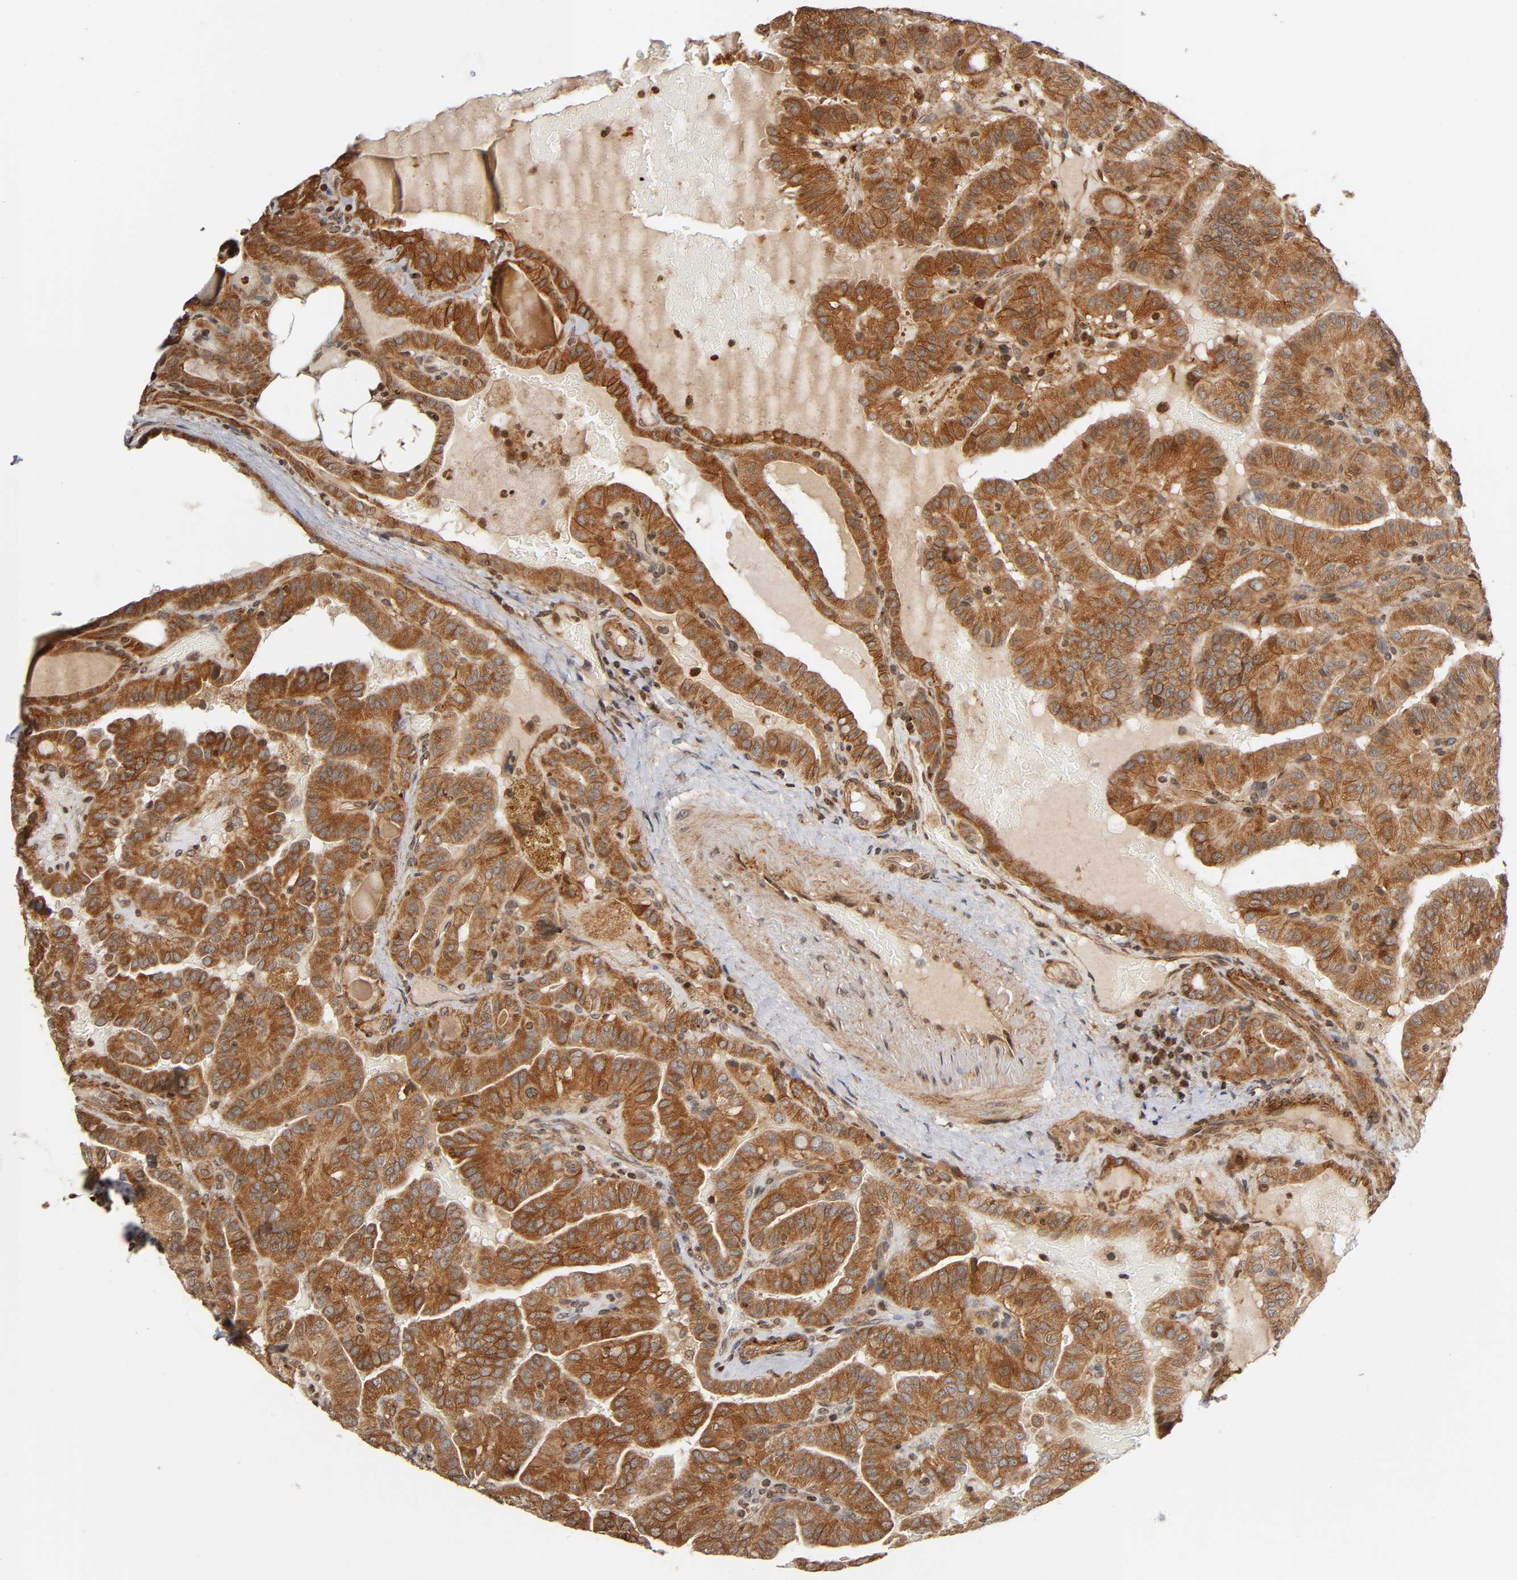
{"staining": {"intensity": "moderate", "quantity": ">75%", "location": "cytoplasmic/membranous"}, "tissue": "thyroid cancer", "cell_type": "Tumor cells", "image_type": "cancer", "snomed": [{"axis": "morphology", "description": "Papillary adenocarcinoma, NOS"}, {"axis": "topography", "description": "Thyroid gland"}], "caption": "Immunohistochemistry (DAB (3,3'-diaminobenzidine)) staining of papillary adenocarcinoma (thyroid) shows moderate cytoplasmic/membranous protein expression in approximately >75% of tumor cells. Using DAB (brown) and hematoxylin (blue) stains, captured at high magnification using brightfield microscopy.", "gene": "ITGAV", "patient": {"sex": "male", "age": 77}}